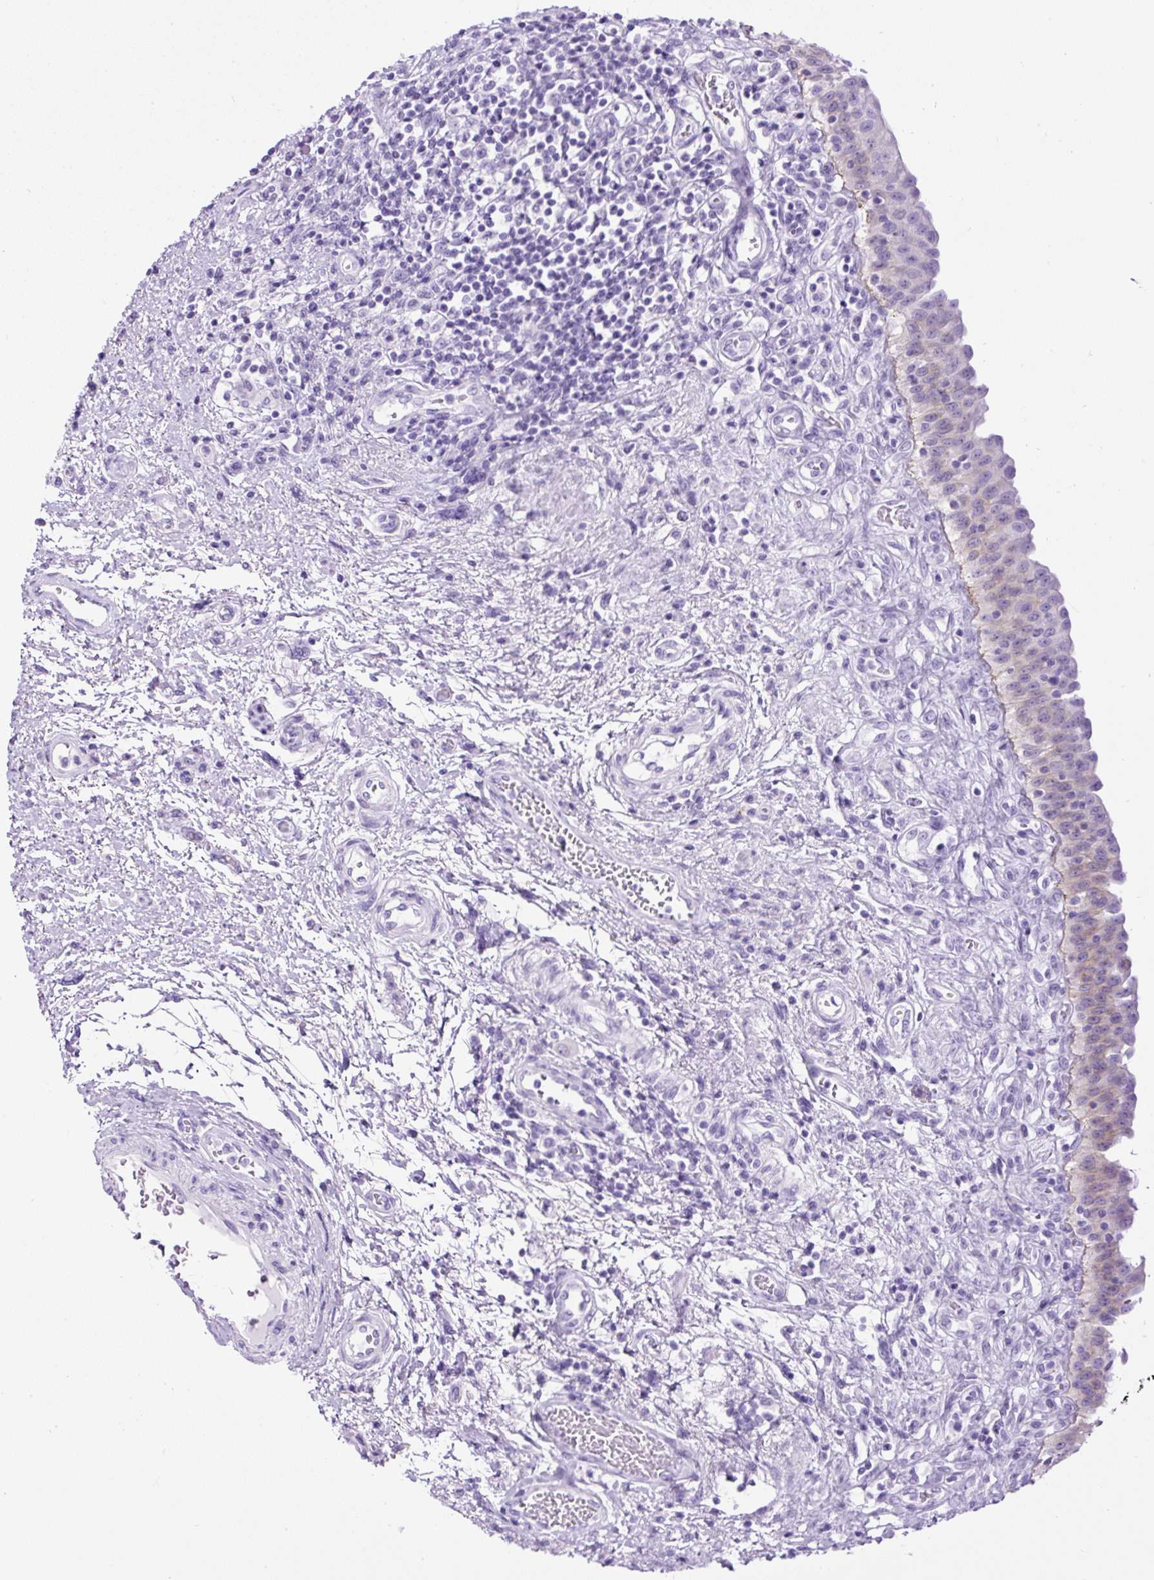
{"staining": {"intensity": "negative", "quantity": "none", "location": "none"}, "tissue": "urinary bladder", "cell_type": "Urothelial cells", "image_type": "normal", "snomed": [{"axis": "morphology", "description": "Normal tissue, NOS"}, {"axis": "topography", "description": "Urinary bladder"}], "caption": "This is an immunohistochemistry (IHC) micrograph of benign urinary bladder. There is no staining in urothelial cells.", "gene": "PDIA2", "patient": {"sex": "male", "age": 71}}